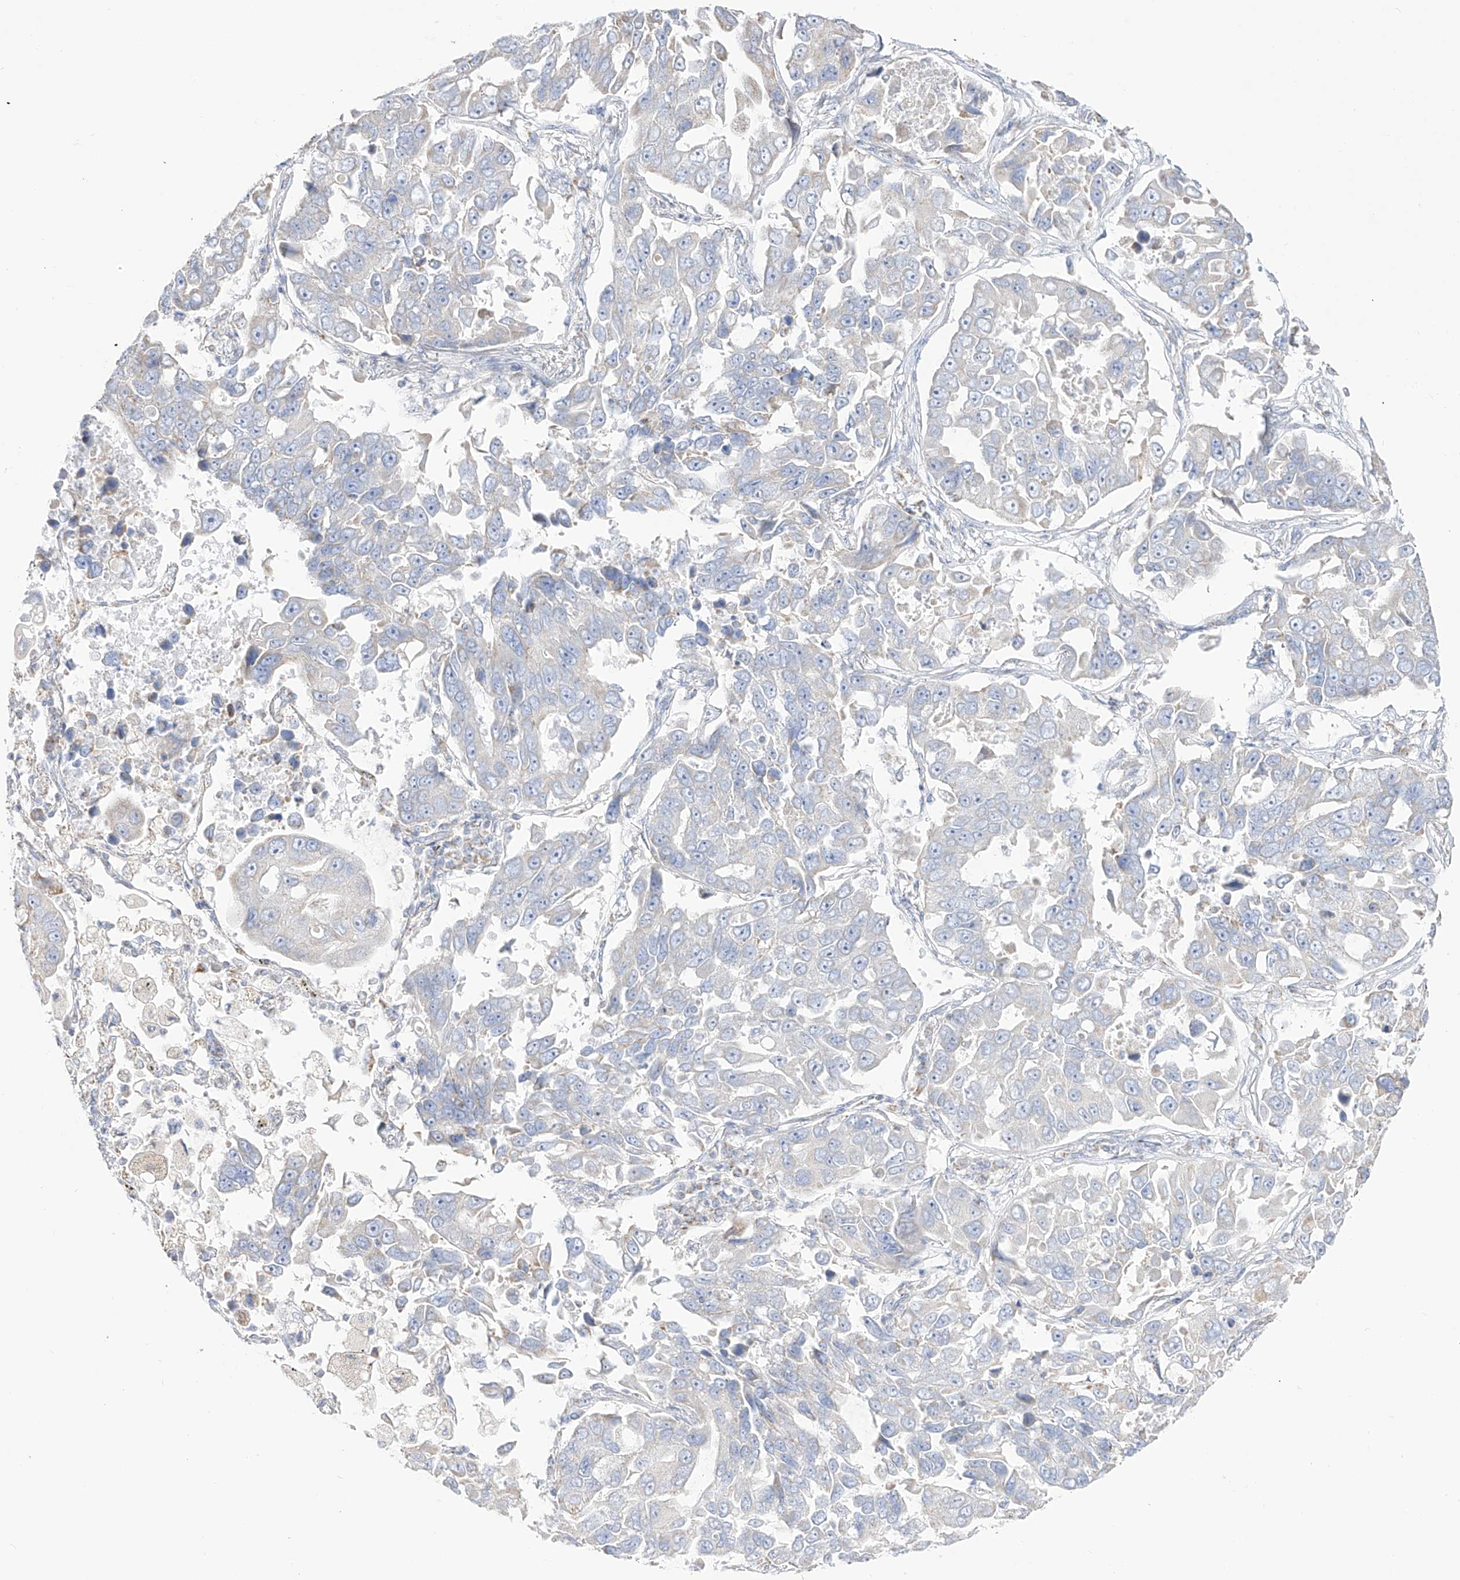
{"staining": {"intensity": "negative", "quantity": "none", "location": "none"}, "tissue": "lung cancer", "cell_type": "Tumor cells", "image_type": "cancer", "snomed": [{"axis": "morphology", "description": "Adenocarcinoma, NOS"}, {"axis": "topography", "description": "Lung"}], "caption": "The histopathology image demonstrates no staining of tumor cells in lung cancer. Nuclei are stained in blue.", "gene": "RCHY1", "patient": {"sex": "male", "age": 64}}